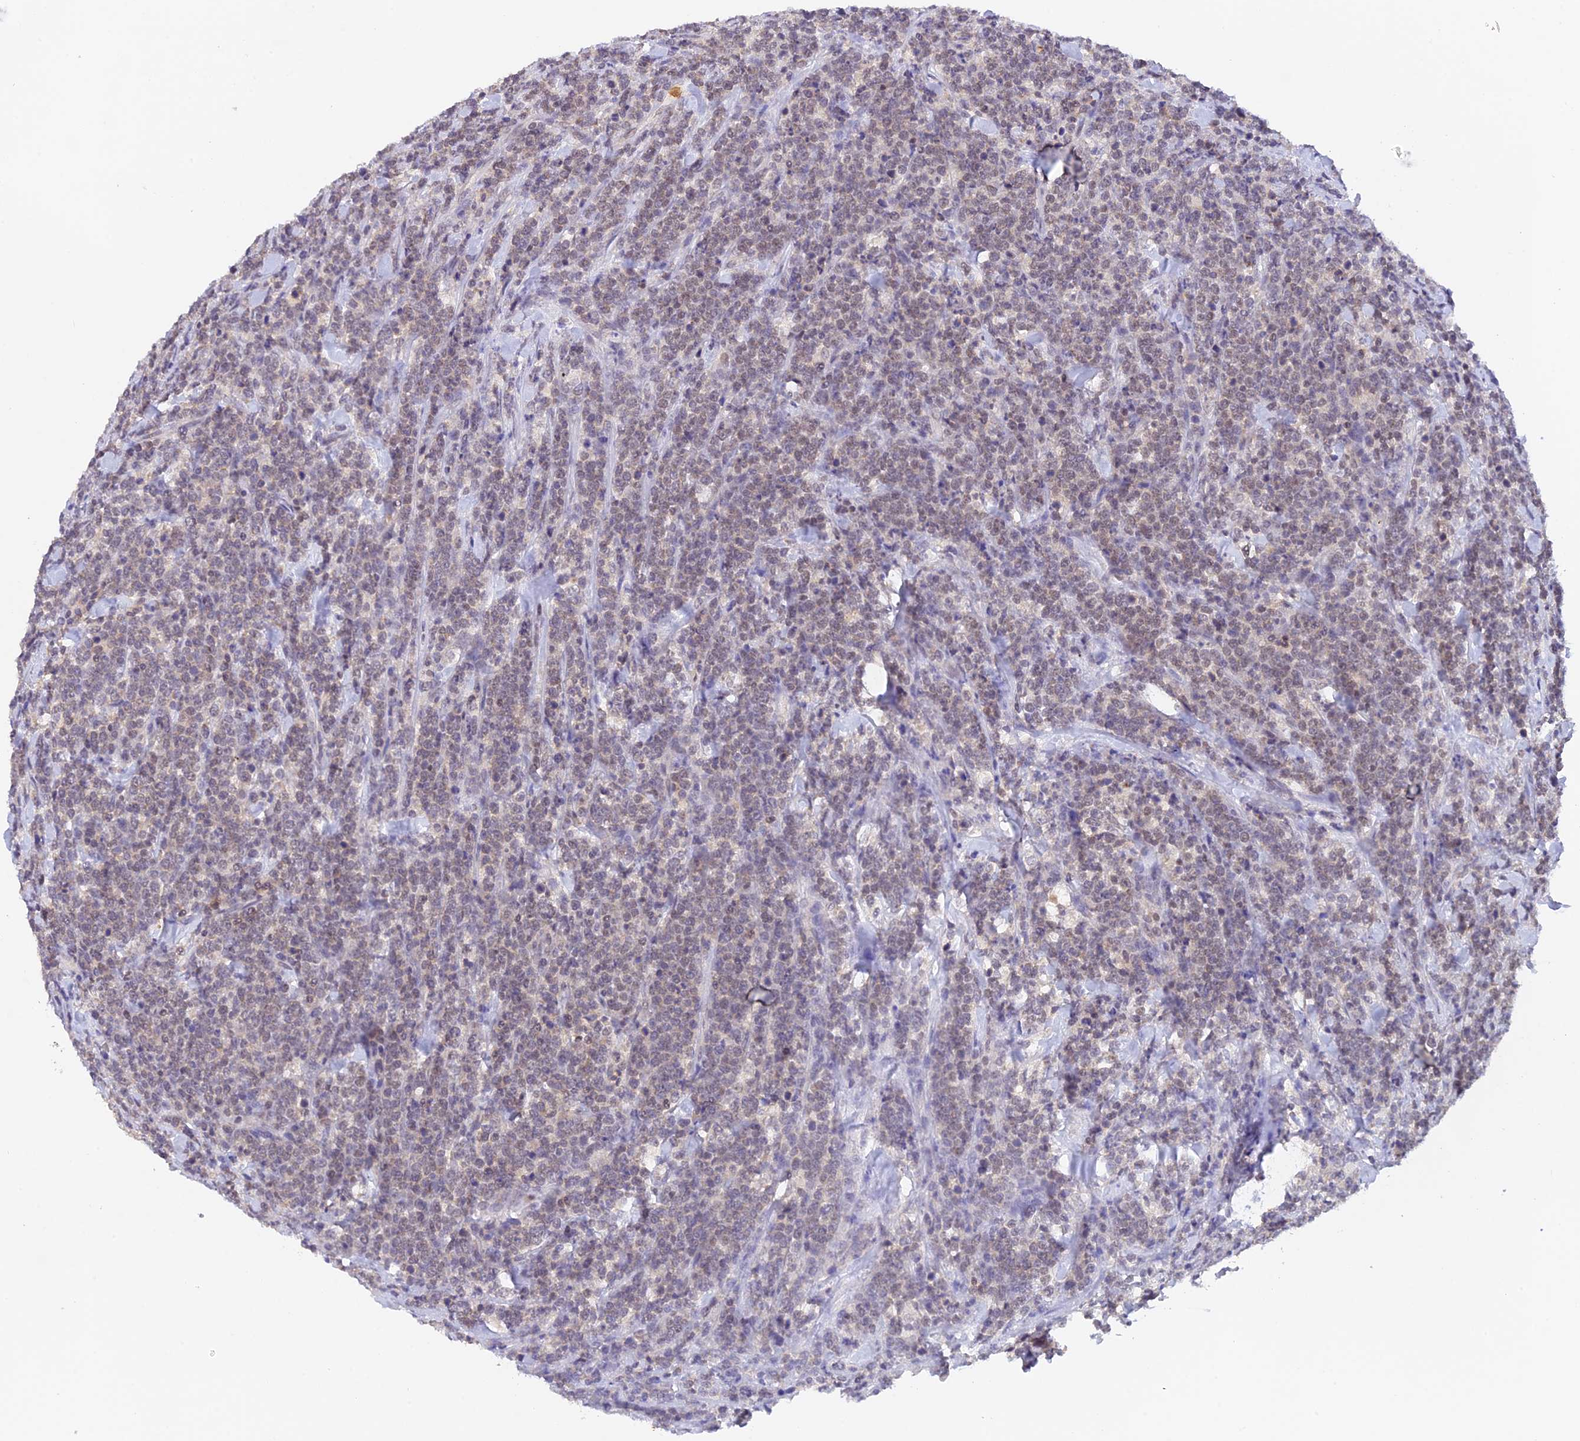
{"staining": {"intensity": "weak", "quantity": "<25%", "location": "nuclear"}, "tissue": "lymphoma", "cell_type": "Tumor cells", "image_type": "cancer", "snomed": [{"axis": "morphology", "description": "Malignant lymphoma, non-Hodgkin's type, High grade"}, {"axis": "topography", "description": "Small intestine"}], "caption": "Tumor cells show no significant protein expression in malignant lymphoma, non-Hodgkin's type (high-grade). The staining was performed using DAB to visualize the protein expression in brown, while the nuclei were stained in blue with hematoxylin (Magnification: 20x).", "gene": "PEX16", "patient": {"sex": "male", "age": 8}}